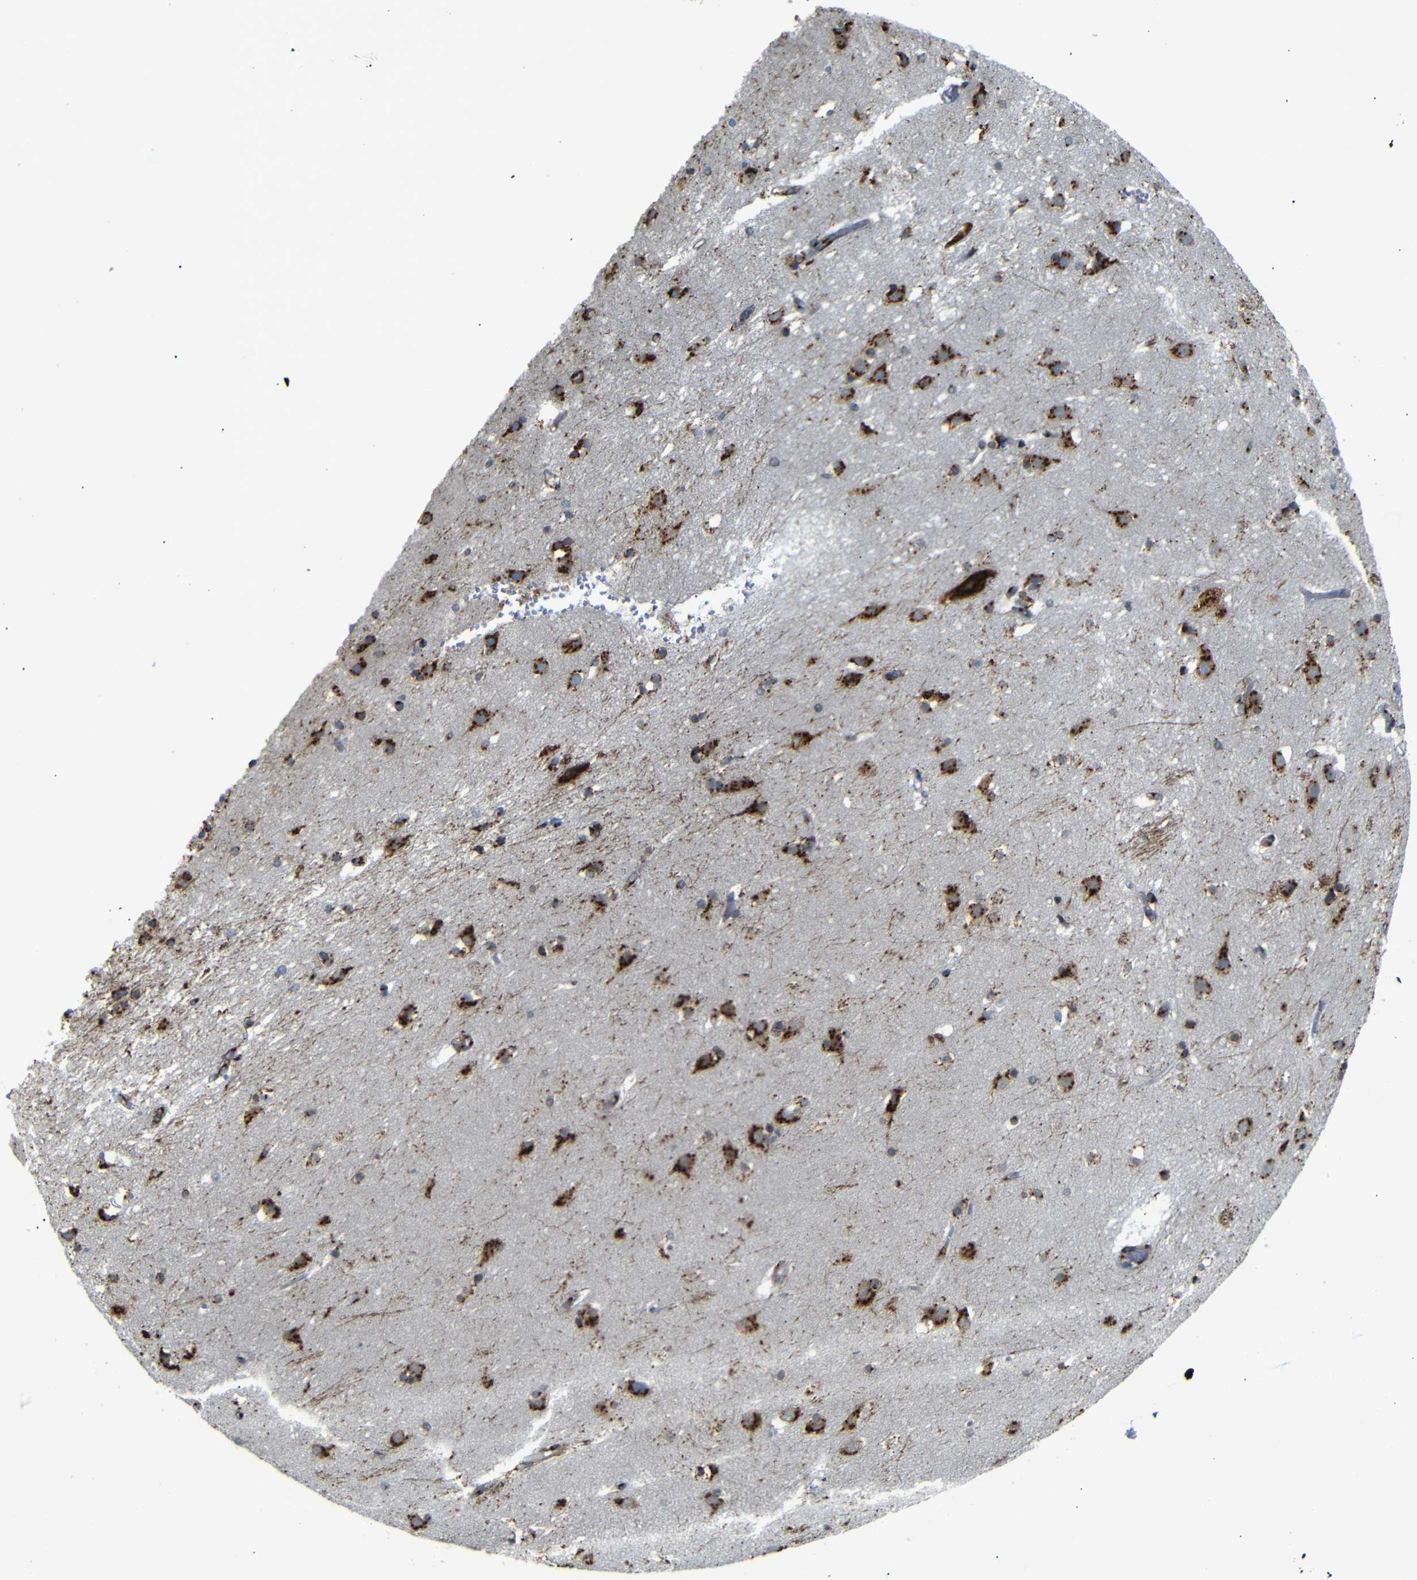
{"staining": {"intensity": "strong", "quantity": ">75%", "location": "cytoplasmic/membranous"}, "tissue": "caudate", "cell_type": "Glial cells", "image_type": "normal", "snomed": [{"axis": "morphology", "description": "Normal tissue, NOS"}, {"axis": "topography", "description": "Lateral ventricle wall"}], "caption": "Immunohistochemical staining of benign caudate shows >75% levels of strong cytoplasmic/membranous protein expression in approximately >75% of glial cells.", "gene": "TGOLN2", "patient": {"sex": "male", "age": 45}}